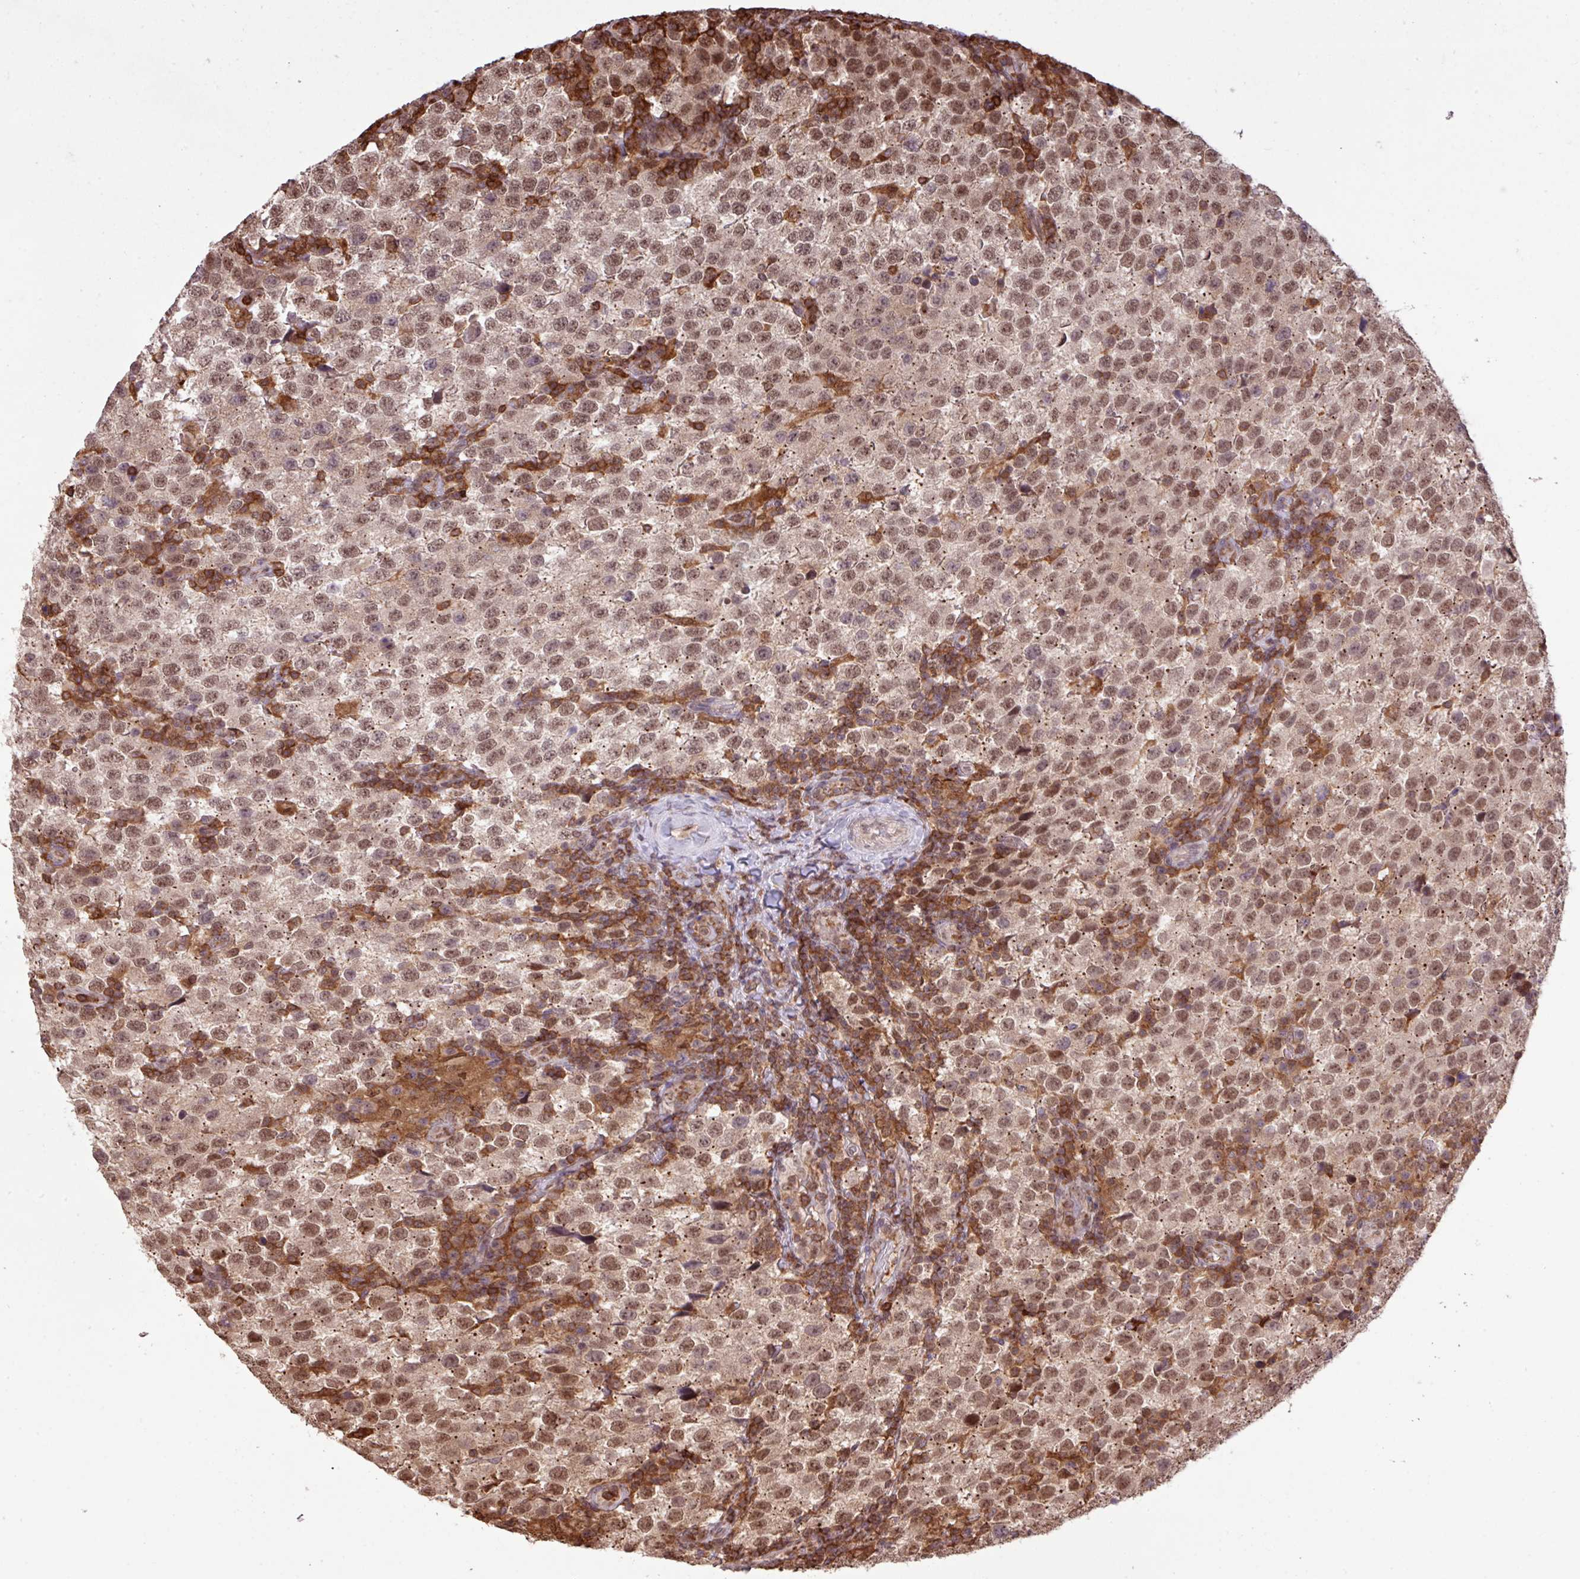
{"staining": {"intensity": "moderate", "quantity": ">75%", "location": "nuclear"}, "tissue": "testis cancer", "cell_type": "Tumor cells", "image_type": "cancer", "snomed": [{"axis": "morphology", "description": "Seminoma, NOS"}, {"axis": "topography", "description": "Testis"}], "caption": "Immunohistochemical staining of human seminoma (testis) displays moderate nuclear protein expression in about >75% of tumor cells.", "gene": "GON7", "patient": {"sex": "male", "age": 34}}